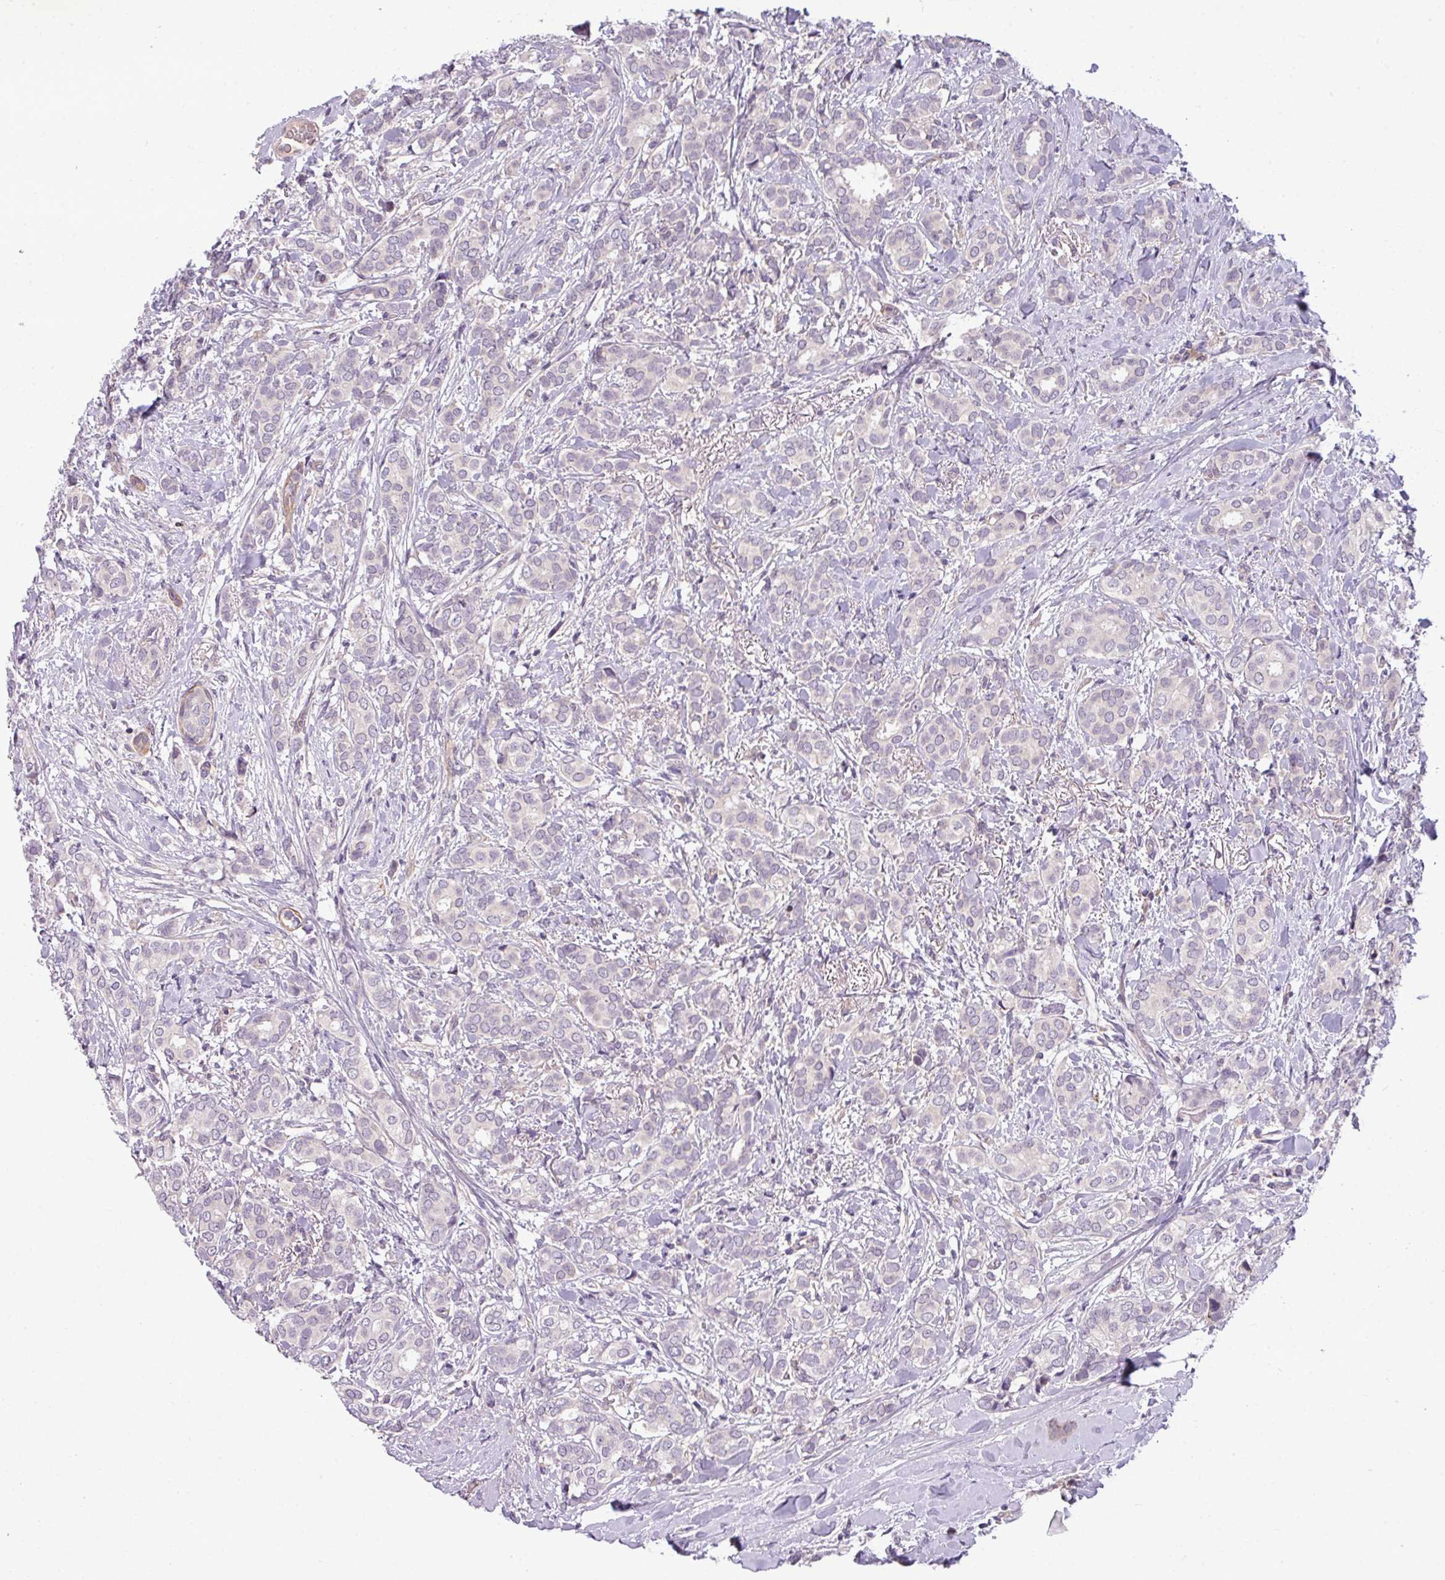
{"staining": {"intensity": "negative", "quantity": "none", "location": "none"}, "tissue": "breast cancer", "cell_type": "Tumor cells", "image_type": "cancer", "snomed": [{"axis": "morphology", "description": "Duct carcinoma"}, {"axis": "topography", "description": "Breast"}], "caption": "This is an IHC photomicrograph of human breast invasive ductal carcinoma. There is no positivity in tumor cells.", "gene": "ZNF35", "patient": {"sex": "female", "age": 73}}